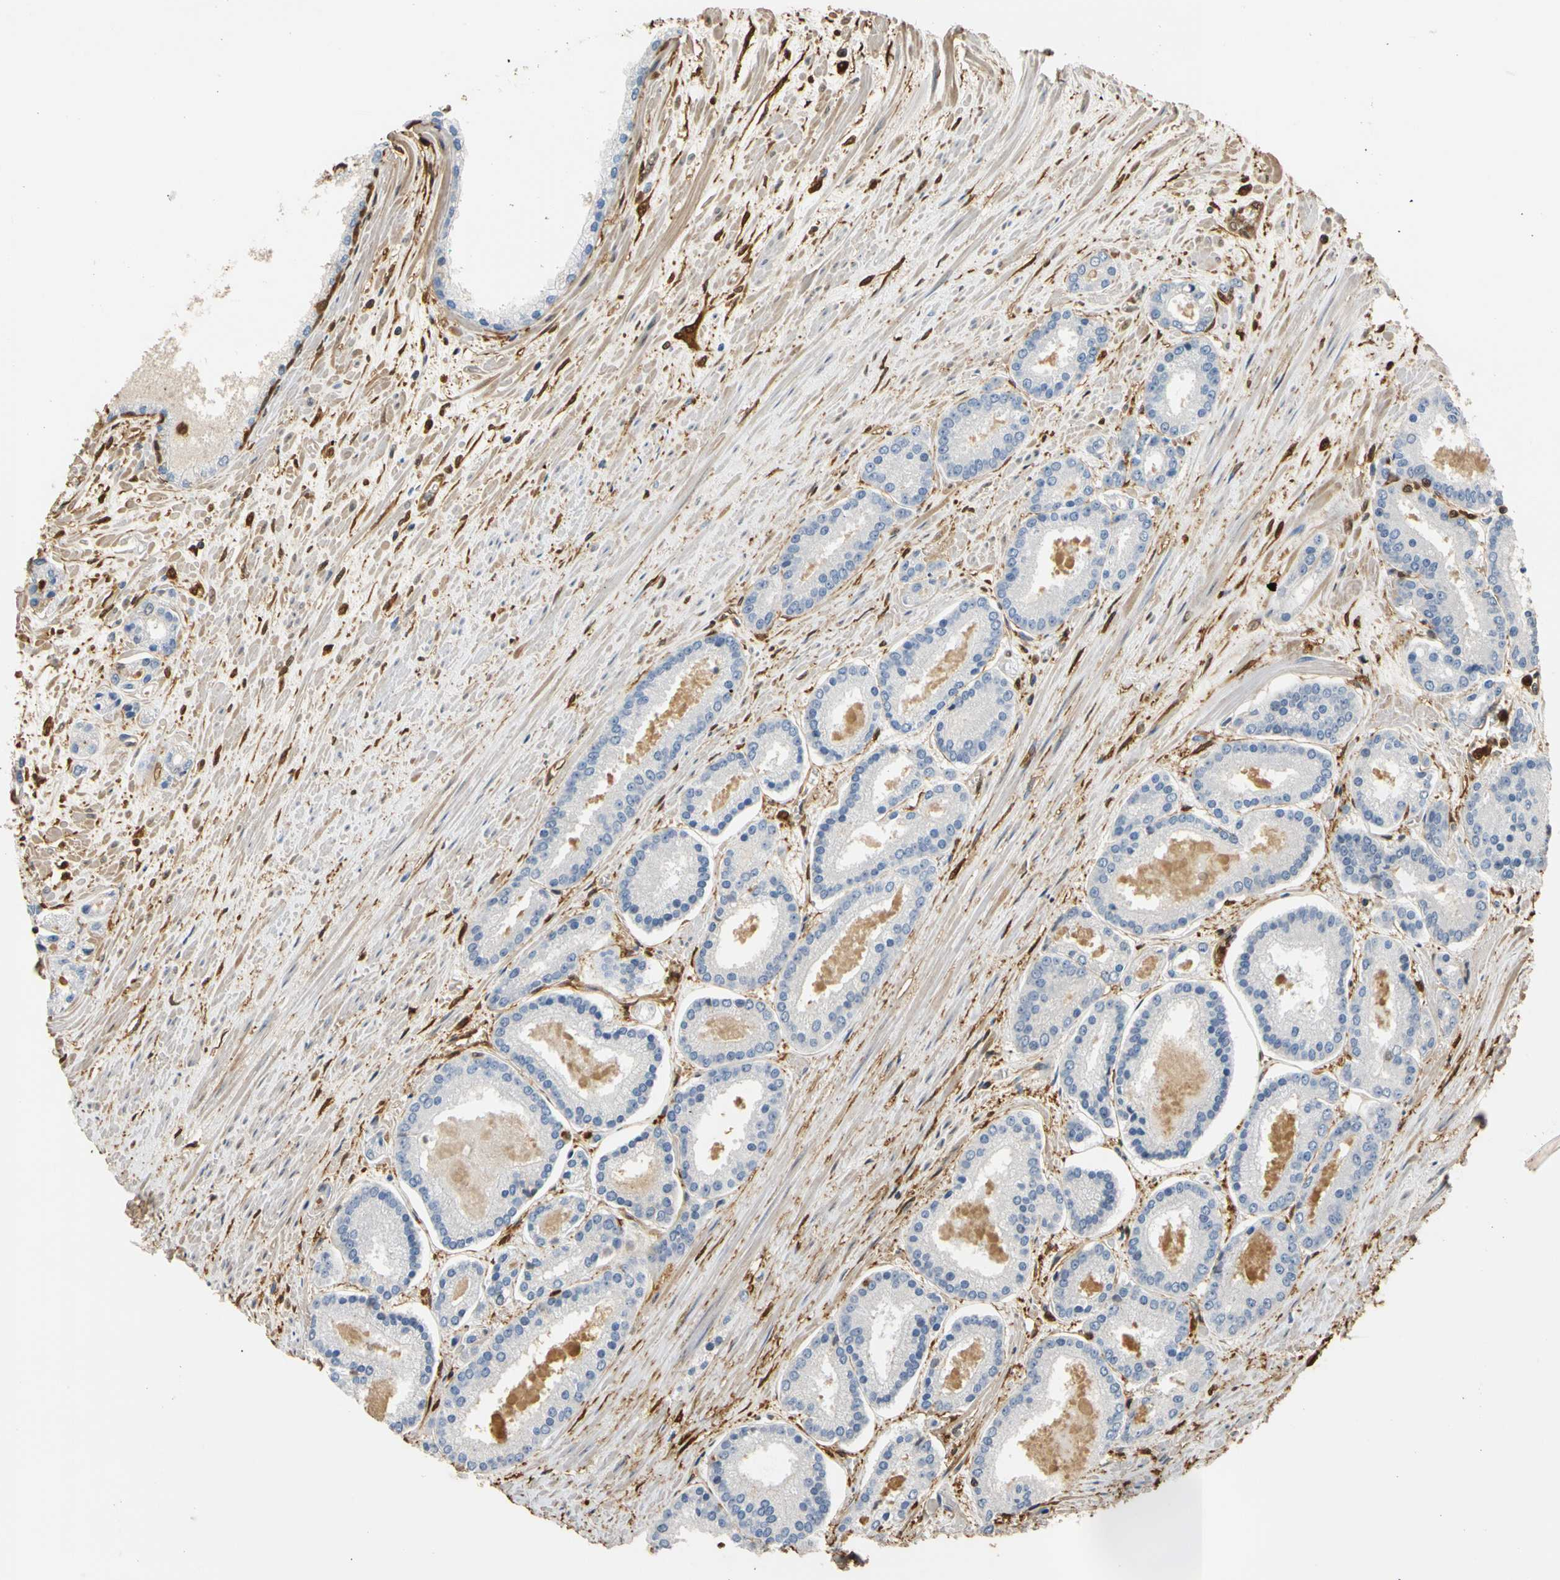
{"staining": {"intensity": "negative", "quantity": "none", "location": "none"}, "tissue": "prostate cancer", "cell_type": "Tumor cells", "image_type": "cancer", "snomed": [{"axis": "morphology", "description": "Adenocarcinoma, Low grade"}, {"axis": "topography", "description": "Prostate"}], "caption": "An image of prostate cancer (adenocarcinoma (low-grade)) stained for a protein displays no brown staining in tumor cells.", "gene": "S100A6", "patient": {"sex": "male", "age": 59}}